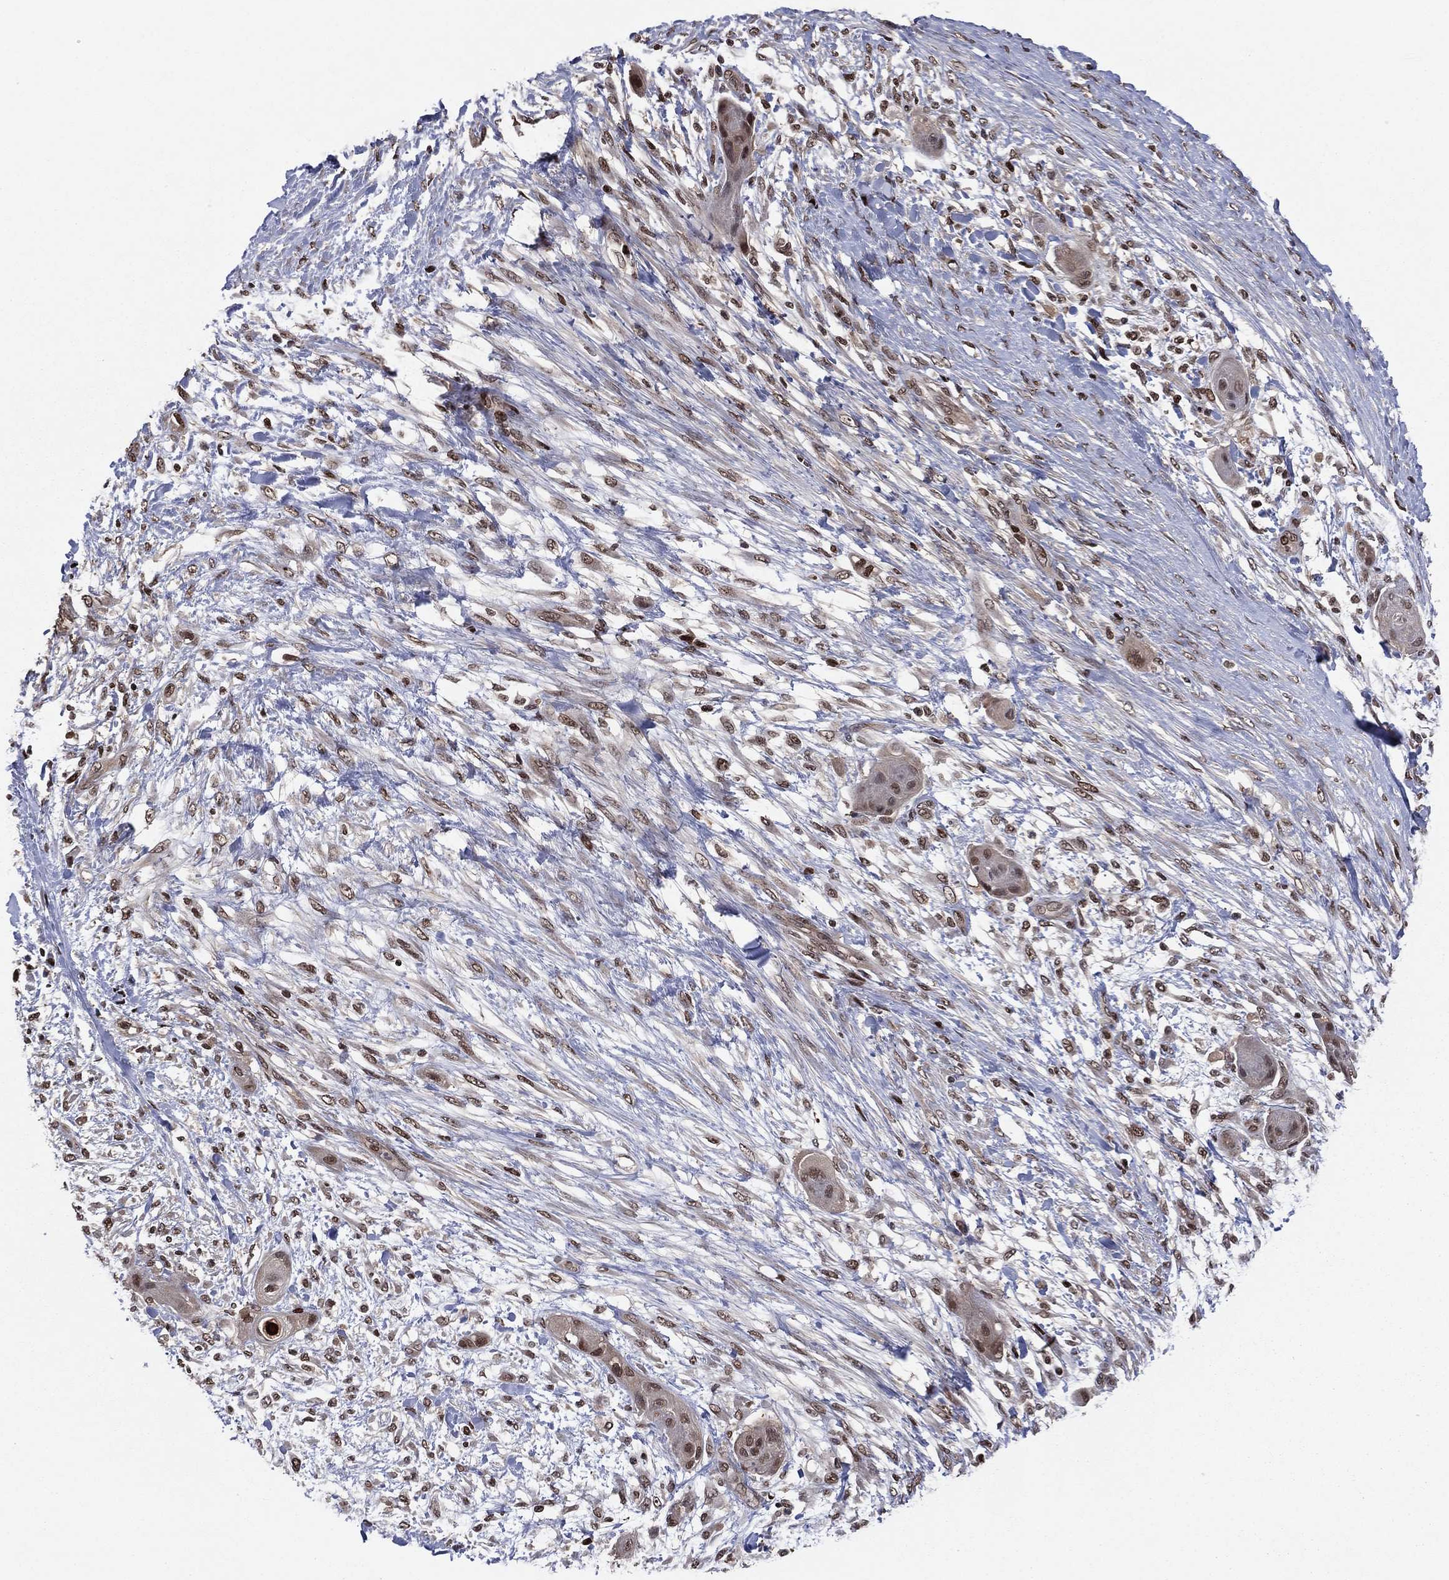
{"staining": {"intensity": "strong", "quantity": "<25%", "location": "nuclear"}, "tissue": "skin cancer", "cell_type": "Tumor cells", "image_type": "cancer", "snomed": [{"axis": "morphology", "description": "Squamous cell carcinoma, NOS"}, {"axis": "topography", "description": "Skin"}], "caption": "Immunohistochemistry staining of skin cancer, which demonstrates medium levels of strong nuclear expression in about <25% of tumor cells indicating strong nuclear protein expression. The staining was performed using DAB (3,3'-diaminobenzidine) (brown) for protein detection and nuclei were counterstained in hematoxylin (blue).", "gene": "PSMA1", "patient": {"sex": "male", "age": 62}}